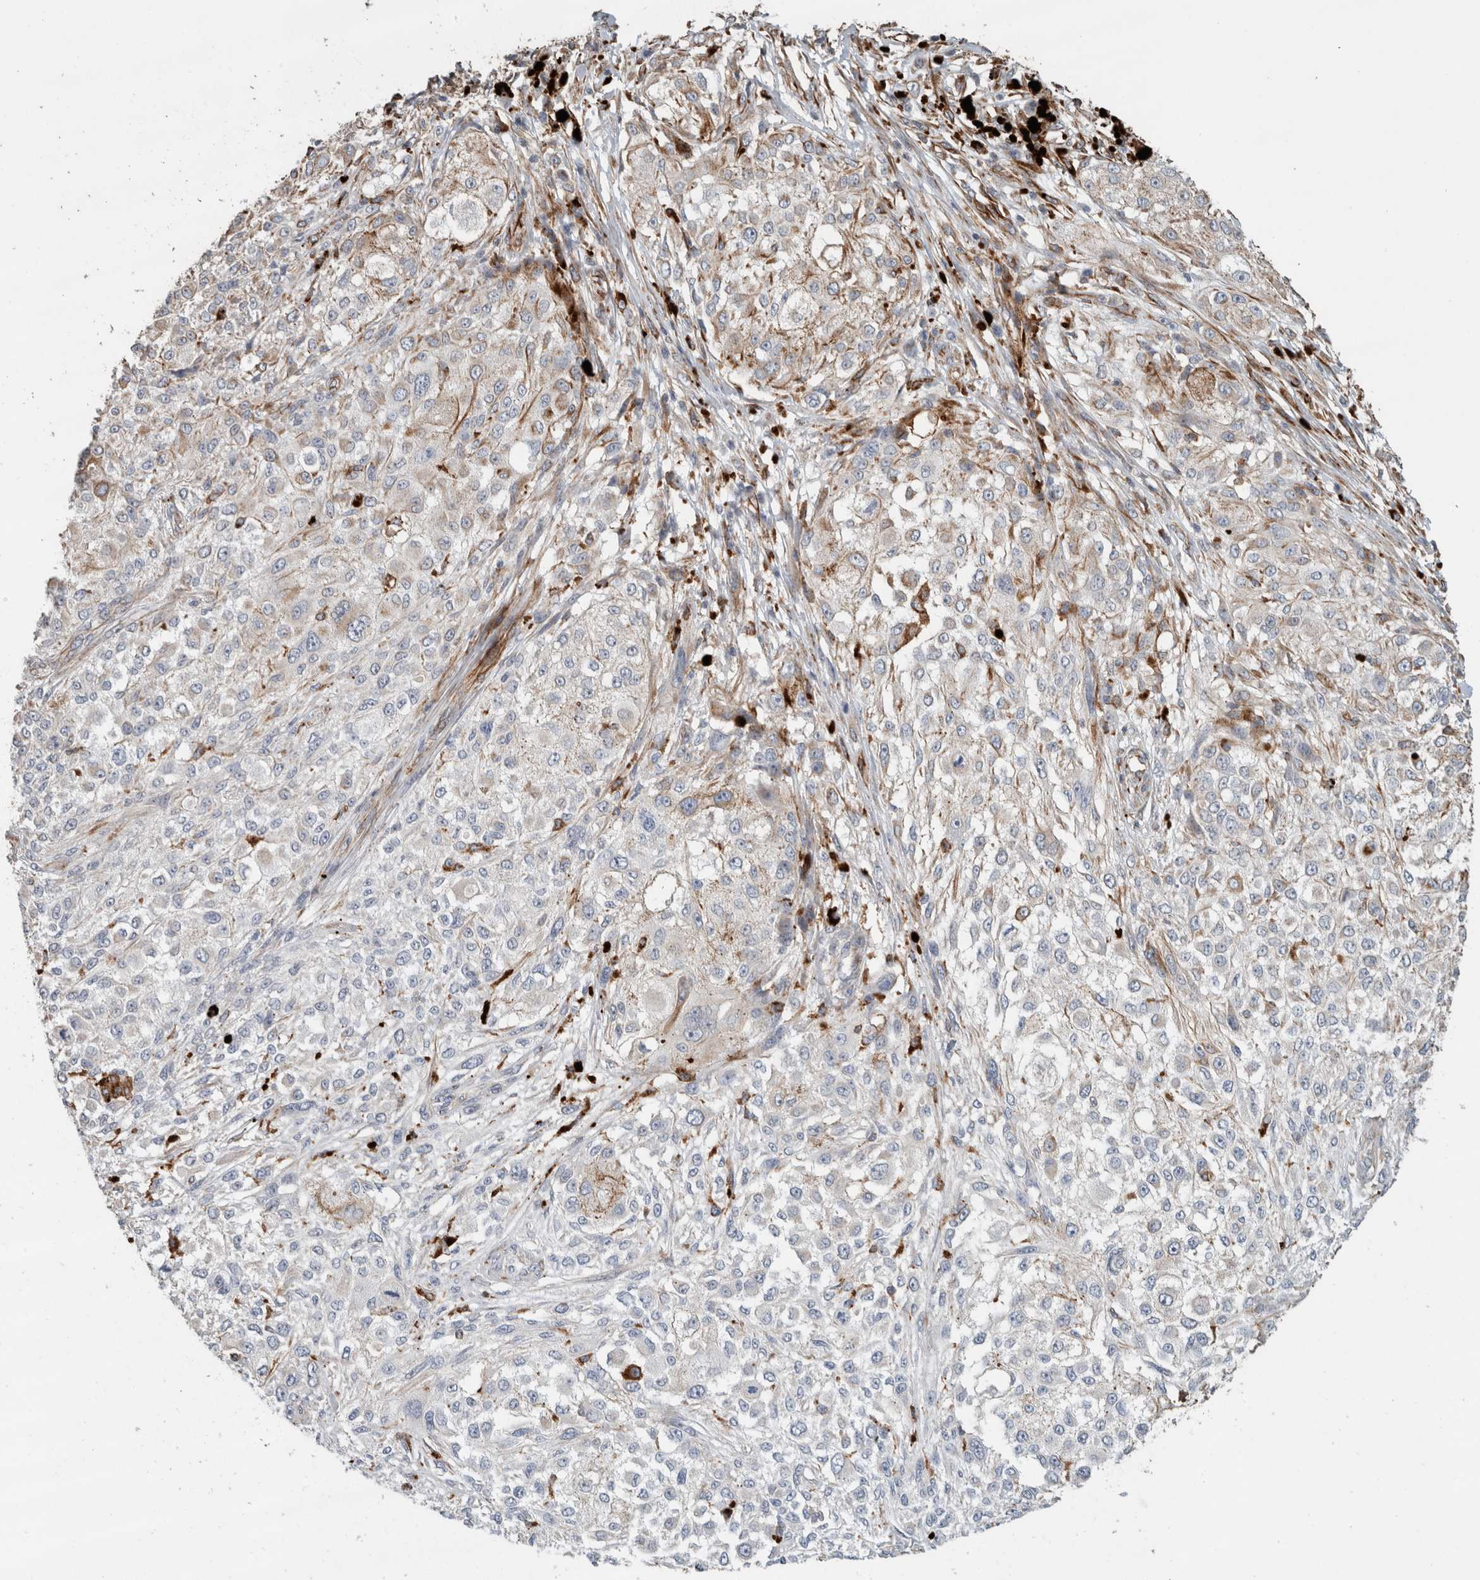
{"staining": {"intensity": "negative", "quantity": "none", "location": "none"}, "tissue": "melanoma", "cell_type": "Tumor cells", "image_type": "cancer", "snomed": [{"axis": "morphology", "description": "Necrosis, NOS"}, {"axis": "morphology", "description": "Malignant melanoma, NOS"}, {"axis": "topography", "description": "Skin"}], "caption": "This image is of melanoma stained with IHC to label a protein in brown with the nuclei are counter-stained blue. There is no expression in tumor cells. (DAB IHC, high magnification).", "gene": "LY86", "patient": {"sex": "female", "age": 87}}